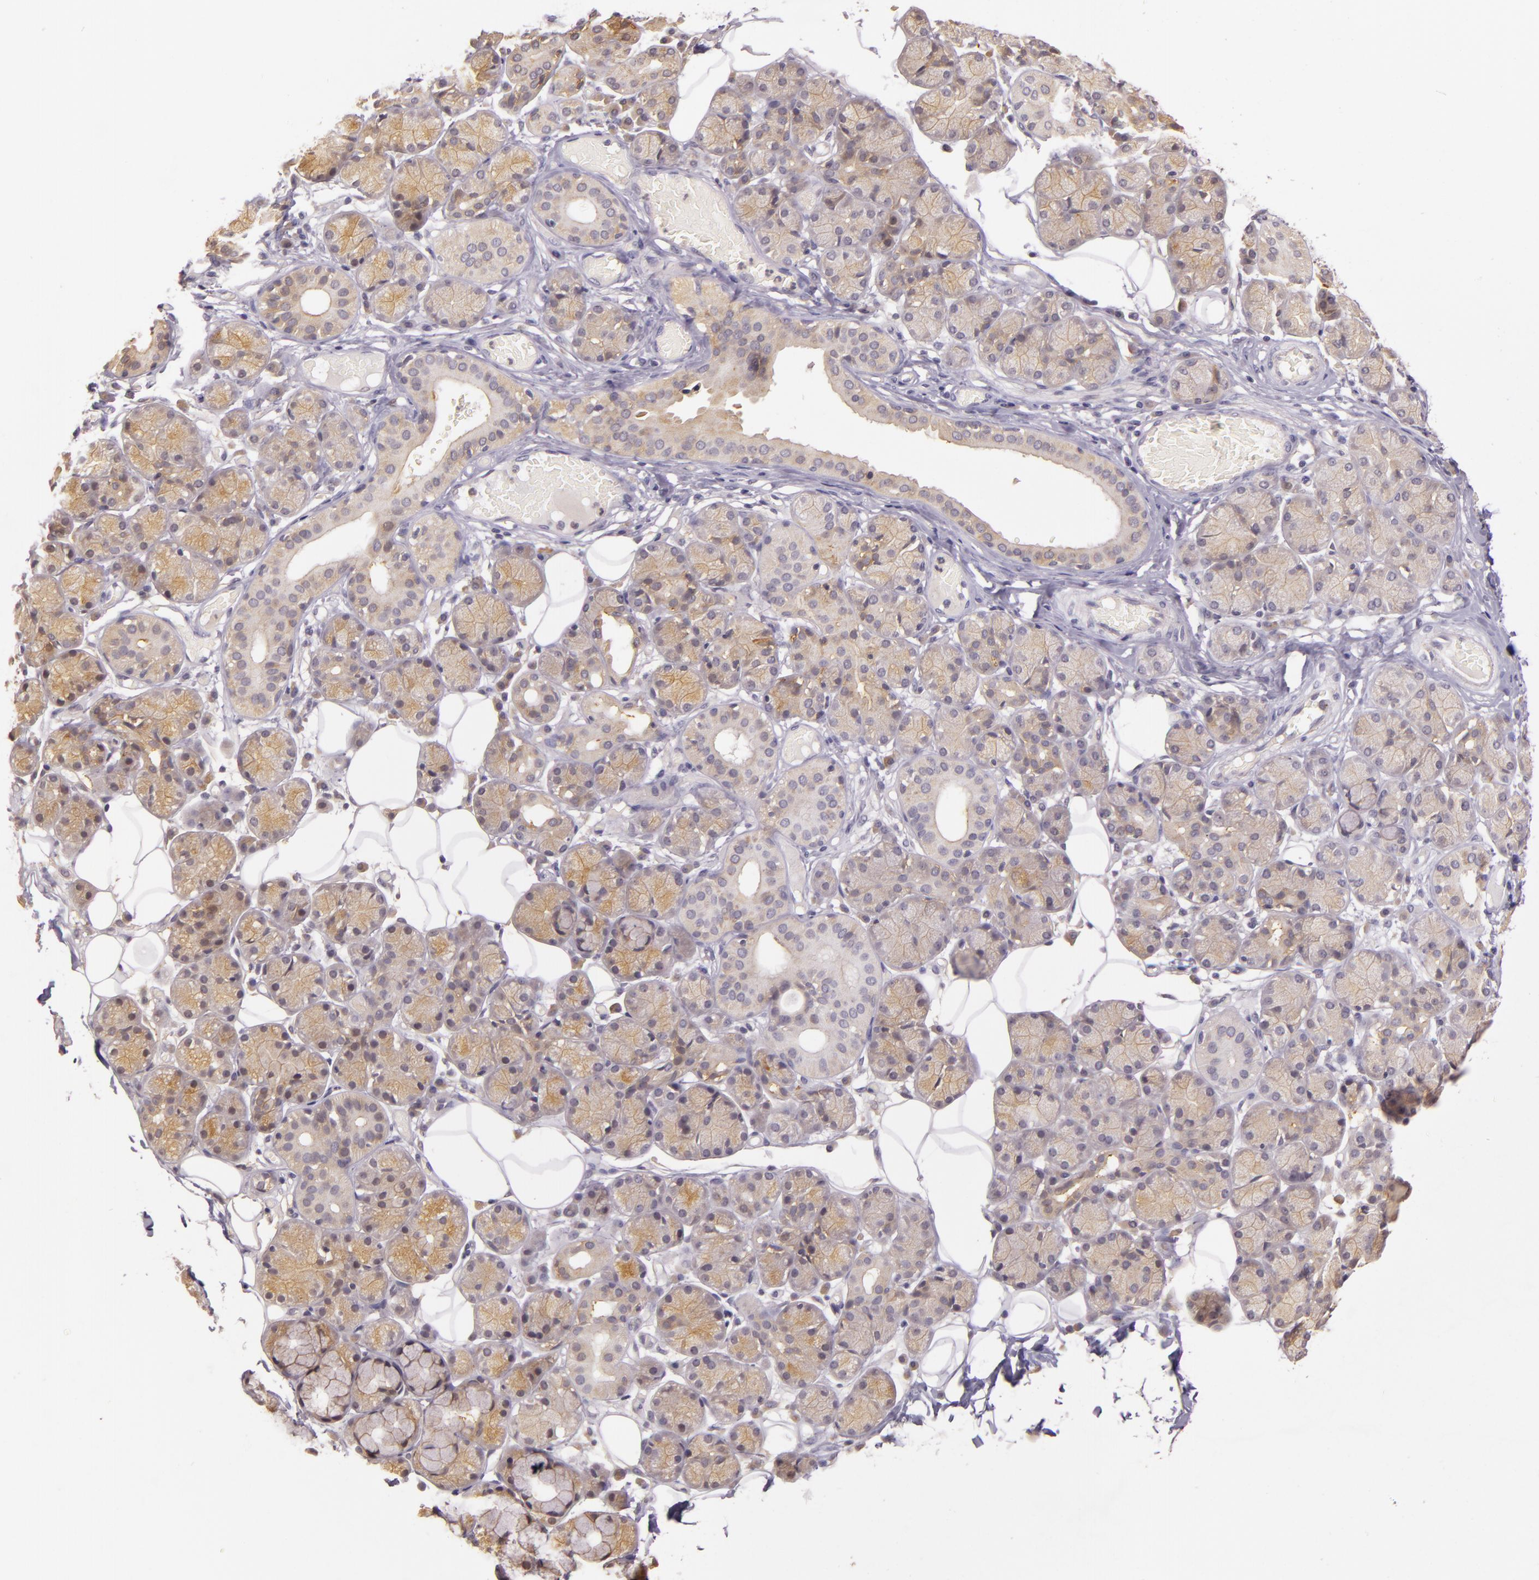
{"staining": {"intensity": "weak", "quantity": "25%-75%", "location": "cytoplasmic/membranous"}, "tissue": "salivary gland", "cell_type": "Glandular cells", "image_type": "normal", "snomed": [{"axis": "morphology", "description": "Normal tissue, NOS"}, {"axis": "topography", "description": "Salivary gland"}], "caption": "The image exhibits staining of normal salivary gland, revealing weak cytoplasmic/membranous protein expression (brown color) within glandular cells.", "gene": "ARMH4", "patient": {"sex": "male", "age": 54}}